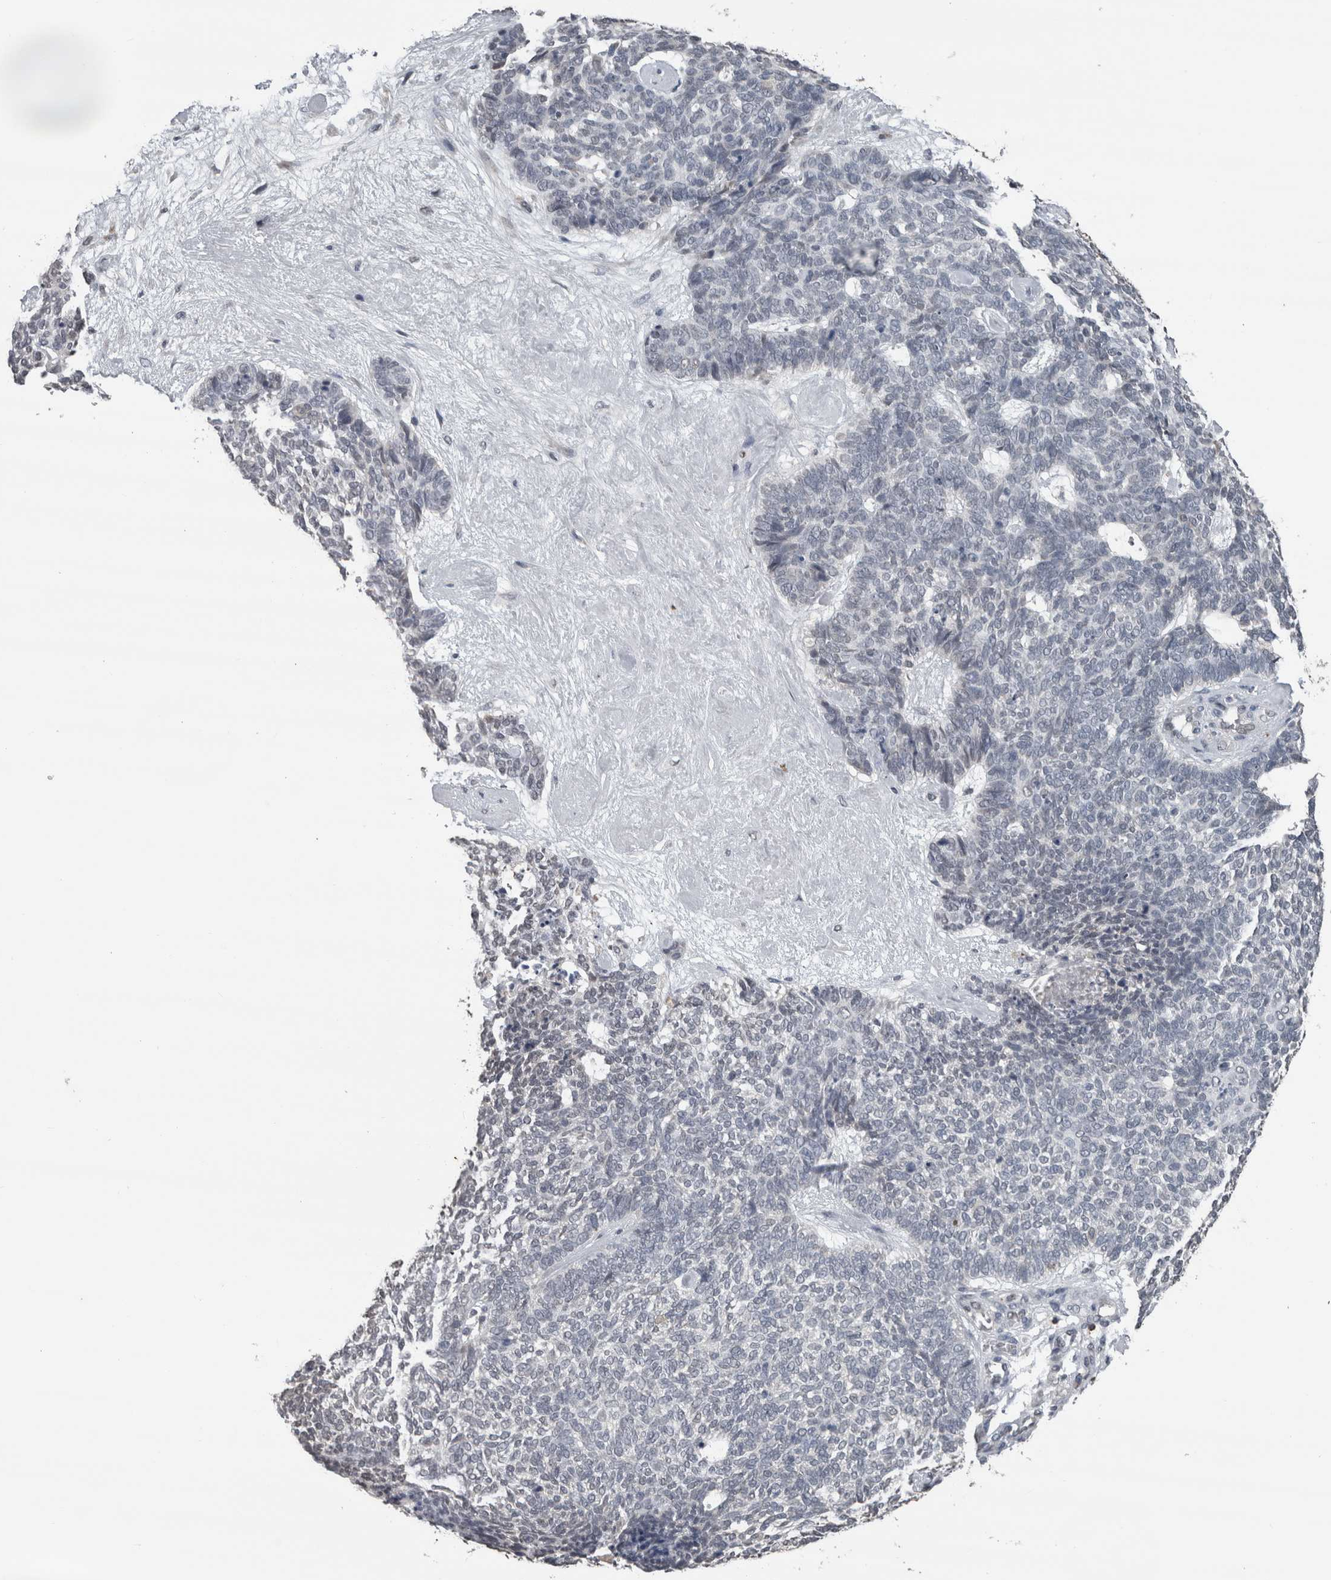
{"staining": {"intensity": "negative", "quantity": "none", "location": "none"}, "tissue": "skin cancer", "cell_type": "Tumor cells", "image_type": "cancer", "snomed": [{"axis": "morphology", "description": "Basal cell carcinoma"}, {"axis": "topography", "description": "Skin"}], "caption": "This is an IHC image of human skin cancer (basal cell carcinoma). There is no positivity in tumor cells.", "gene": "MAFF", "patient": {"sex": "female", "age": 84}}